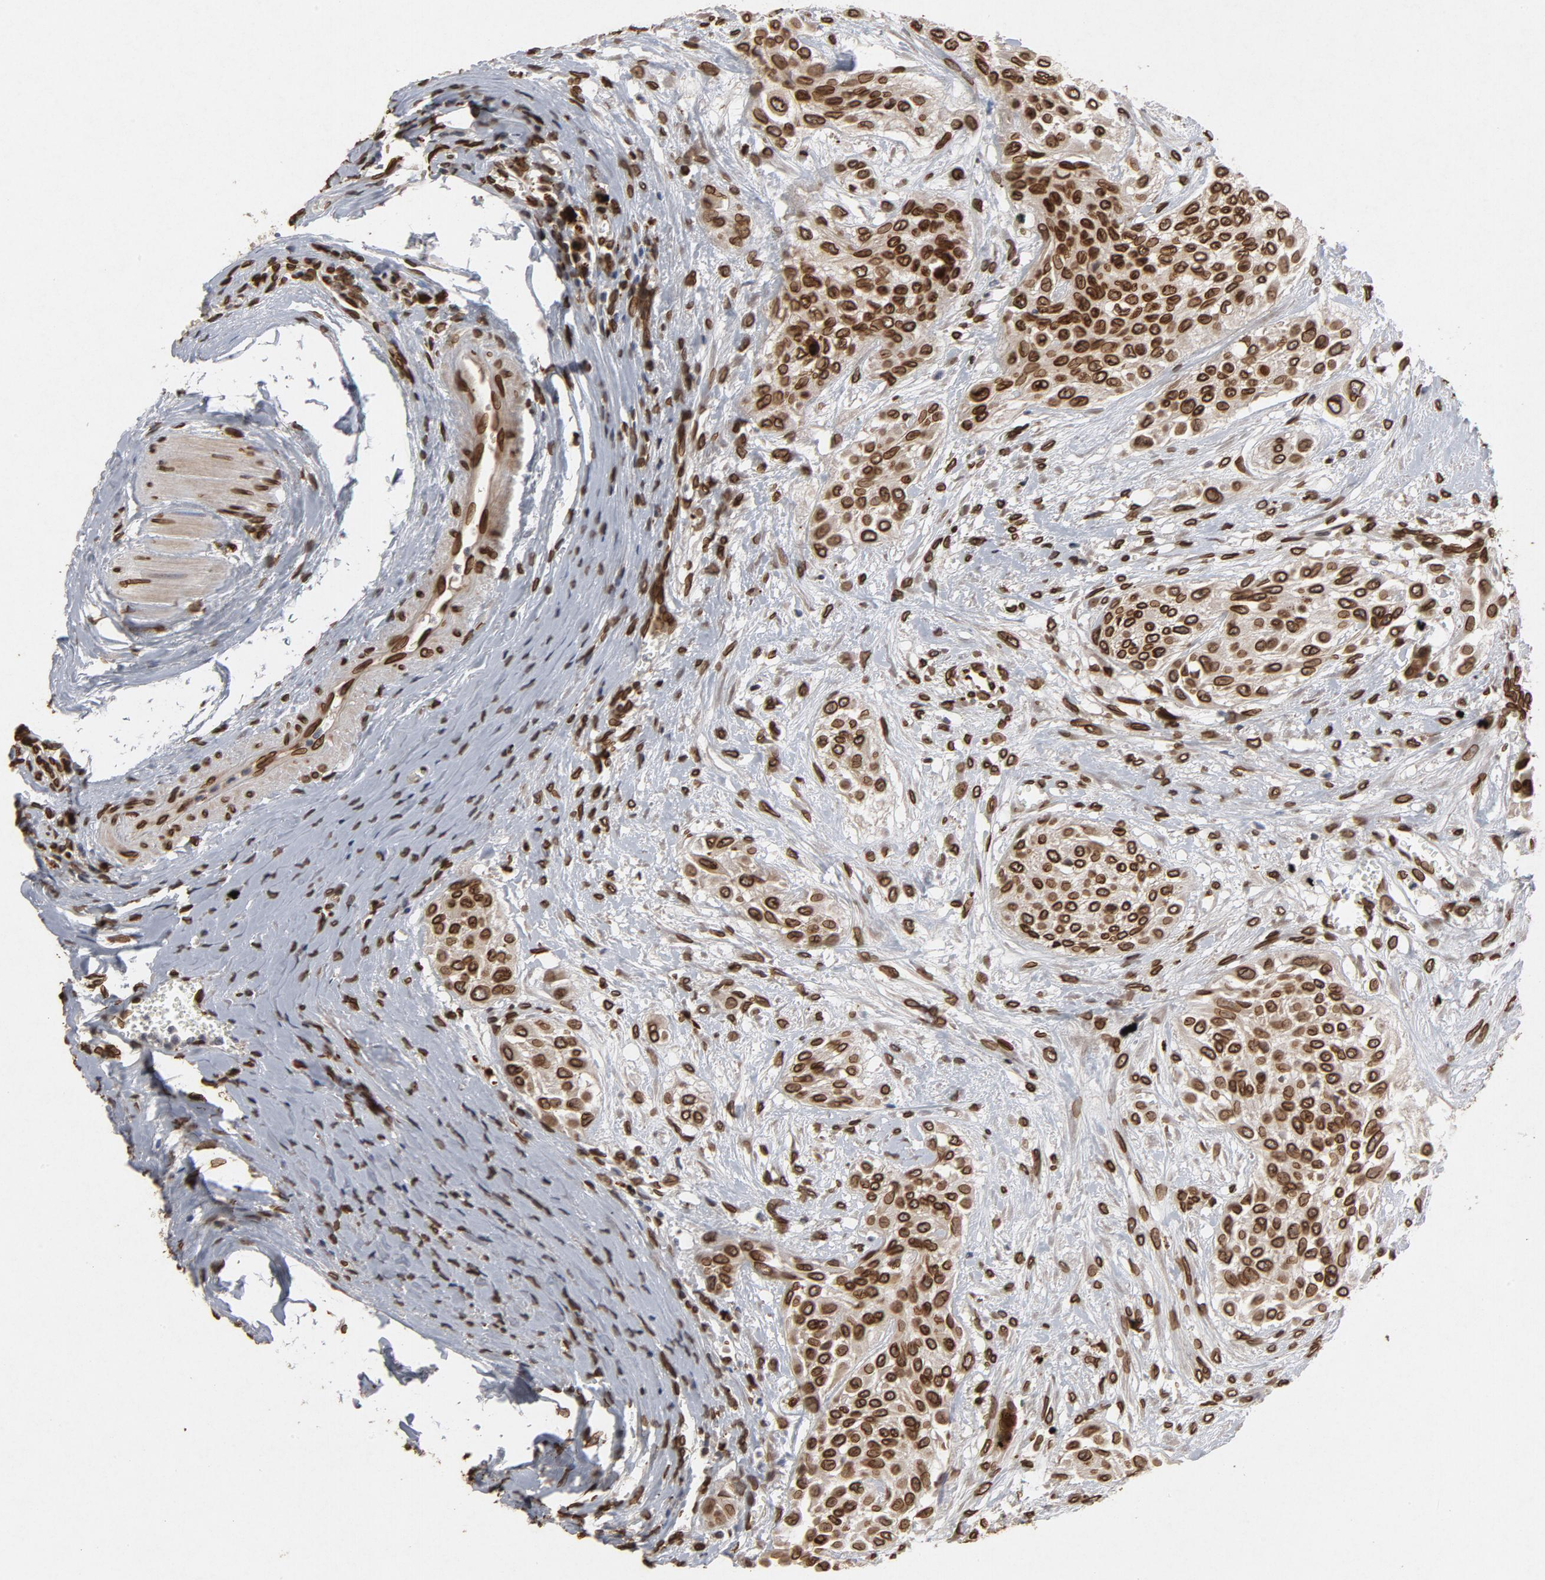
{"staining": {"intensity": "strong", "quantity": ">75%", "location": "cytoplasmic/membranous,nuclear"}, "tissue": "urothelial cancer", "cell_type": "Tumor cells", "image_type": "cancer", "snomed": [{"axis": "morphology", "description": "Urothelial carcinoma, High grade"}, {"axis": "topography", "description": "Urinary bladder"}], "caption": "Urothelial carcinoma (high-grade) stained with DAB (3,3'-diaminobenzidine) immunohistochemistry reveals high levels of strong cytoplasmic/membranous and nuclear expression in approximately >75% of tumor cells.", "gene": "LMNA", "patient": {"sex": "male", "age": 57}}